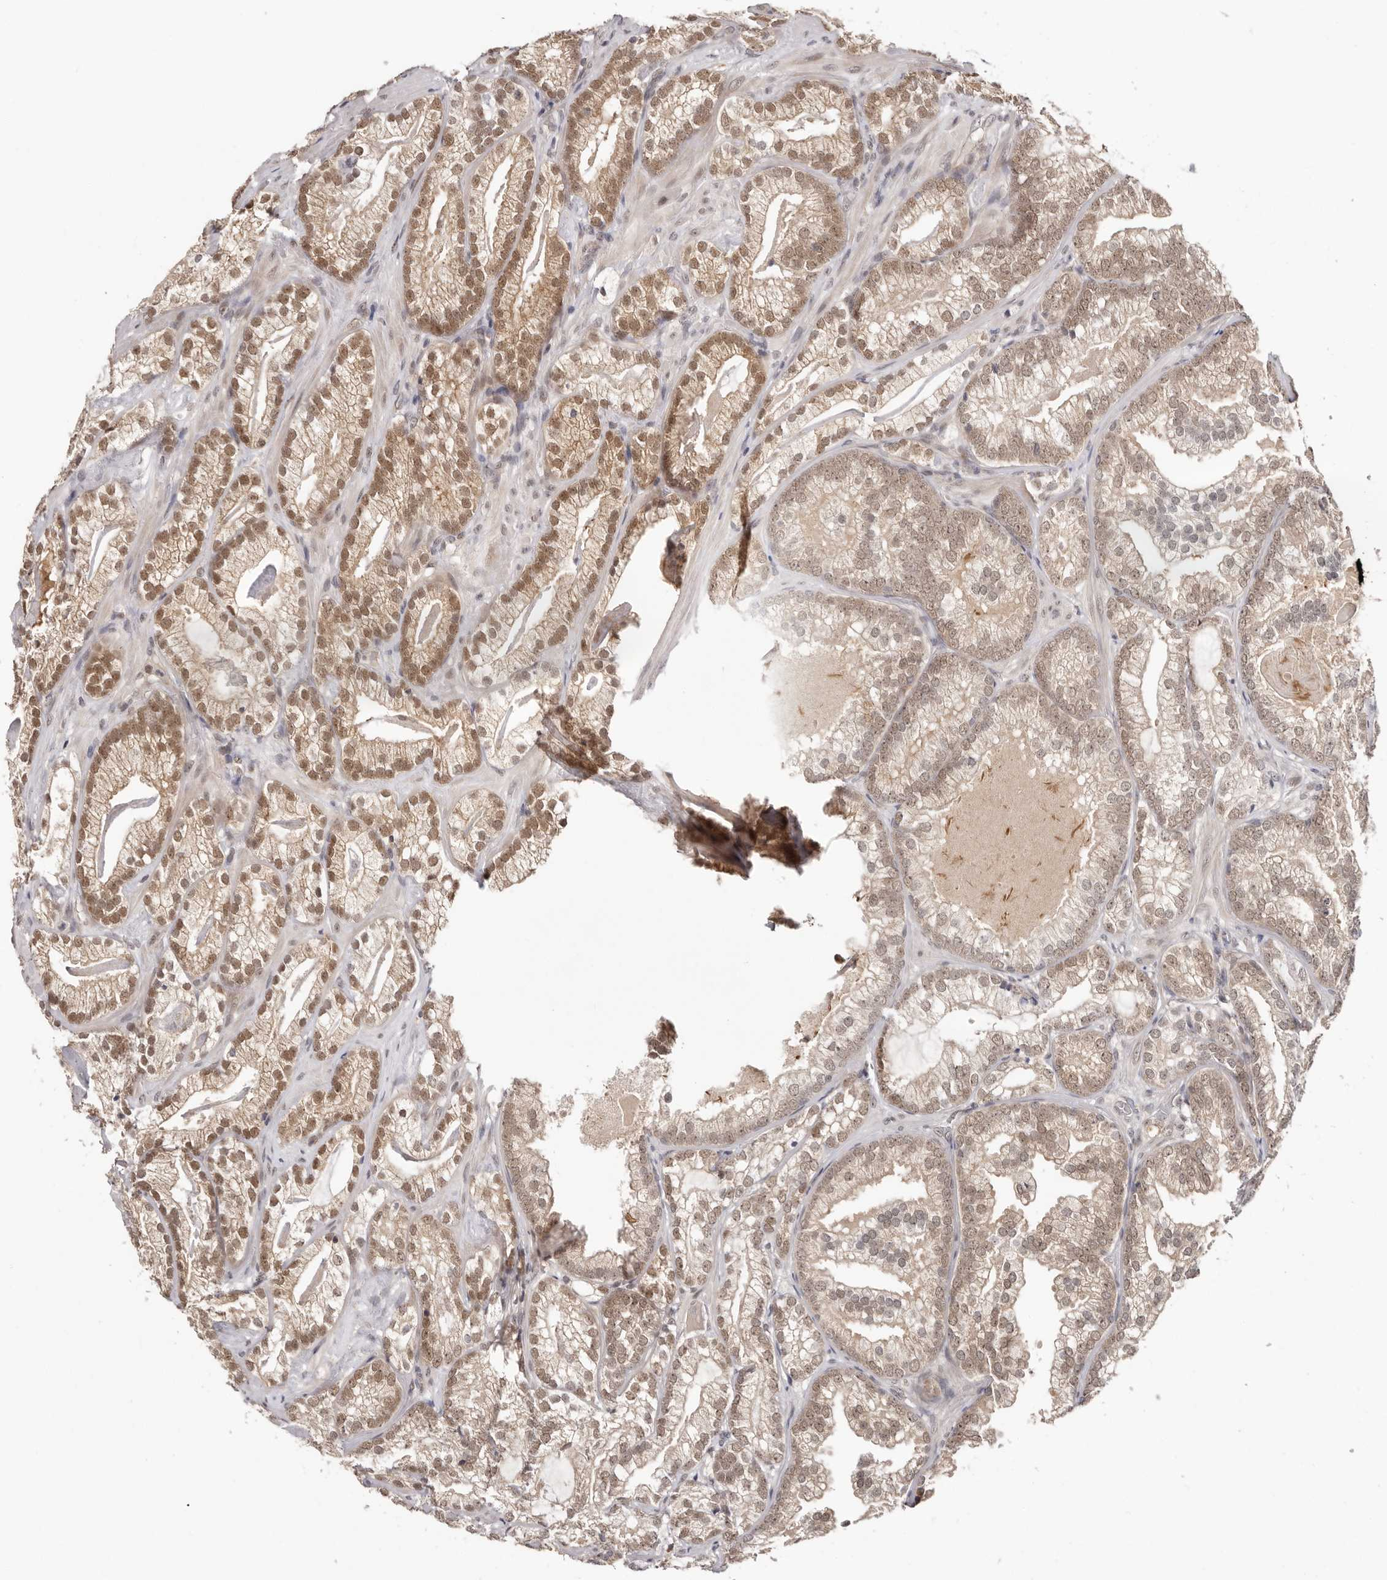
{"staining": {"intensity": "moderate", "quantity": ">75%", "location": "cytoplasmic/membranous,nuclear"}, "tissue": "prostate cancer", "cell_type": "Tumor cells", "image_type": "cancer", "snomed": [{"axis": "morphology", "description": "Adenocarcinoma, Low grade"}, {"axis": "topography", "description": "Prostate"}], "caption": "Protein expression analysis of adenocarcinoma (low-grade) (prostate) displays moderate cytoplasmic/membranous and nuclear expression in about >75% of tumor cells. The staining was performed using DAB (3,3'-diaminobenzidine) to visualize the protein expression in brown, while the nuclei were stained in blue with hematoxylin (Magnification: 20x).", "gene": "MED8", "patient": {"sex": "male", "age": 72}}